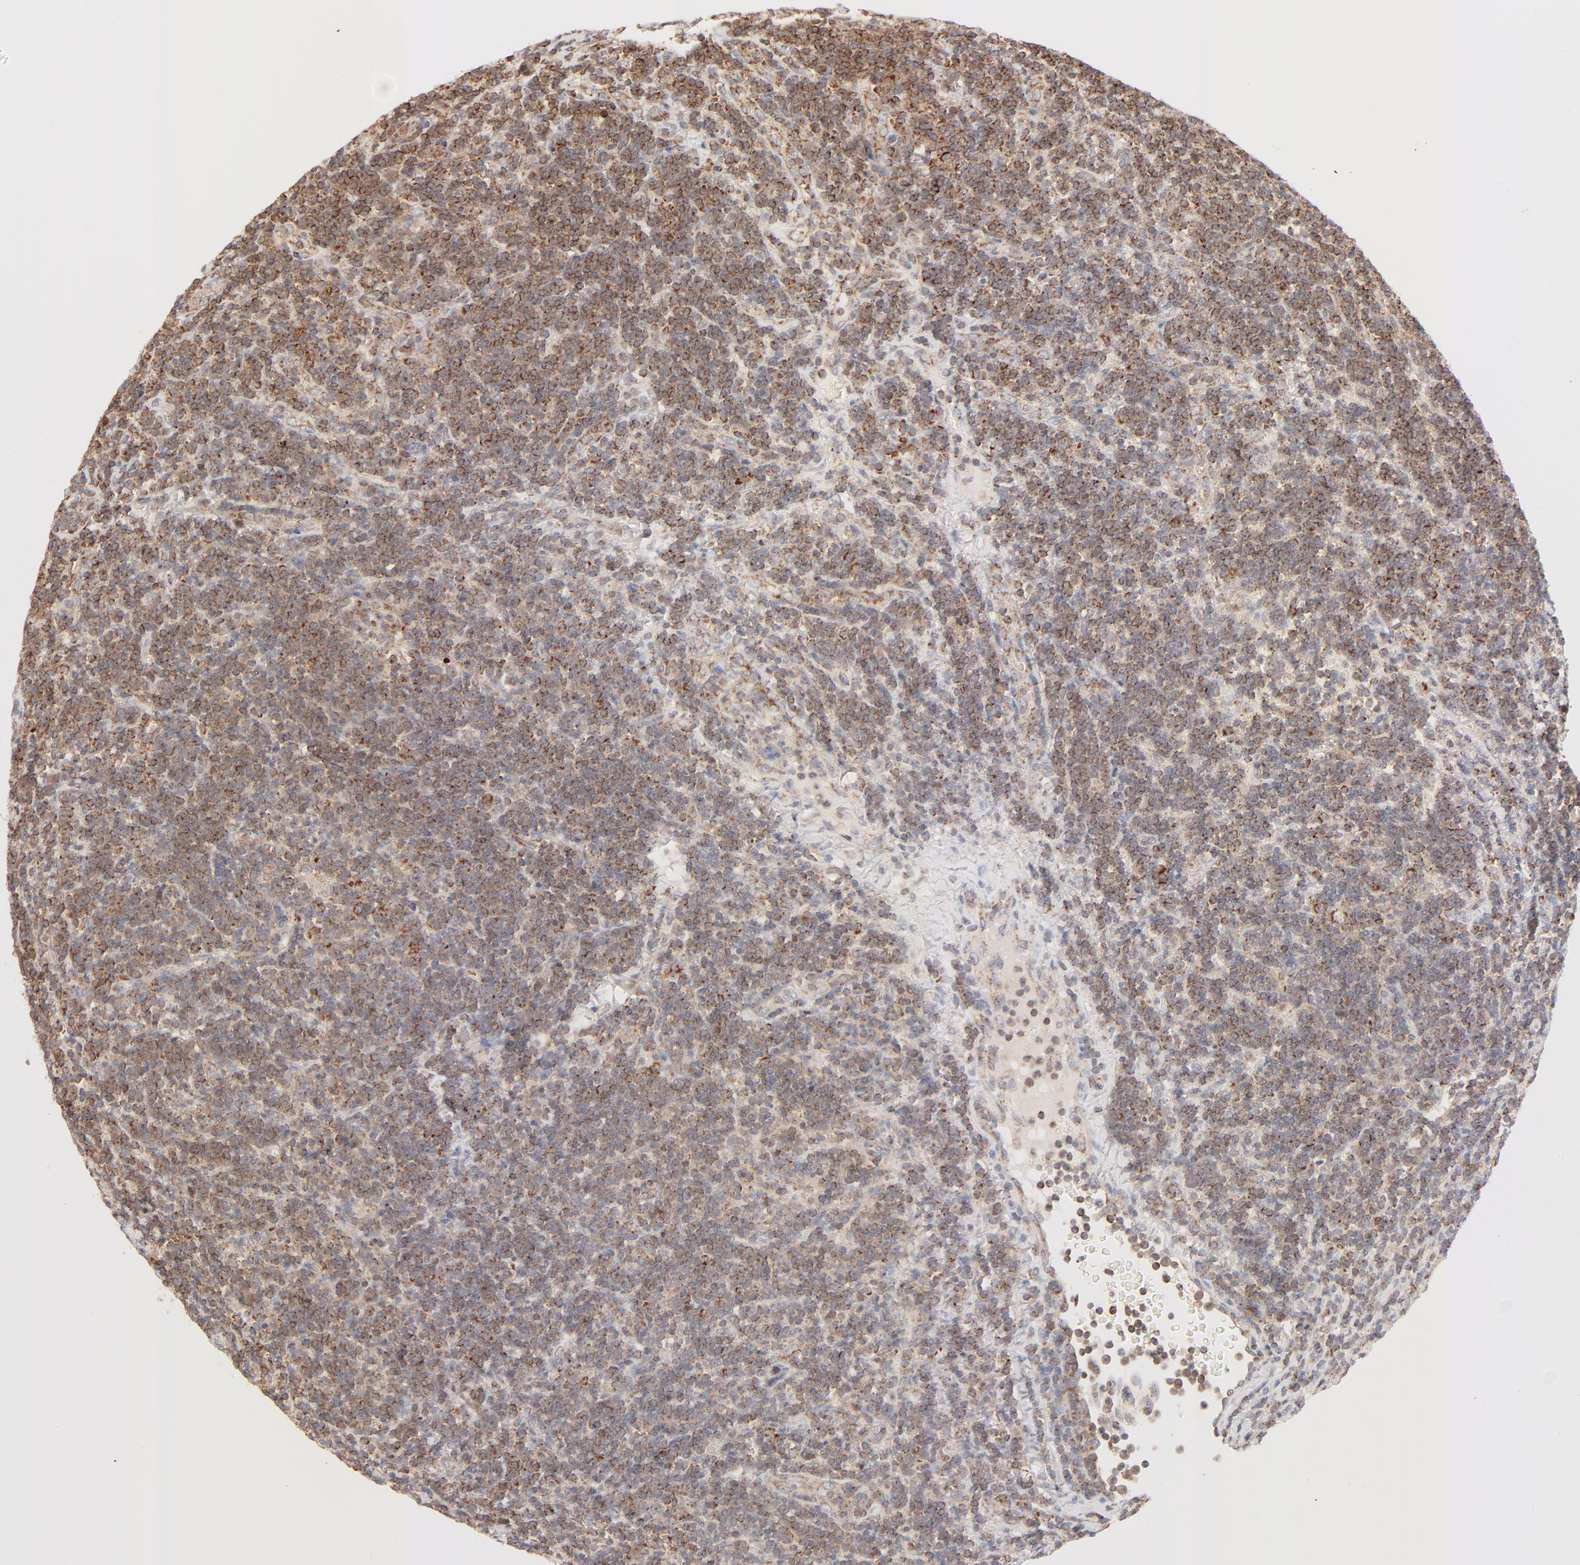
{"staining": {"intensity": "strong", "quantity": "25%-75%", "location": "cytoplasmic/membranous"}, "tissue": "lymphoma", "cell_type": "Tumor cells", "image_type": "cancer", "snomed": [{"axis": "morphology", "description": "Malignant lymphoma, non-Hodgkin's type, Low grade"}, {"axis": "topography", "description": "Lymph node"}], "caption": "Brown immunohistochemical staining in lymphoma exhibits strong cytoplasmic/membranous positivity in approximately 25%-75% of tumor cells.", "gene": "CSPG4", "patient": {"sex": "male", "age": 70}}